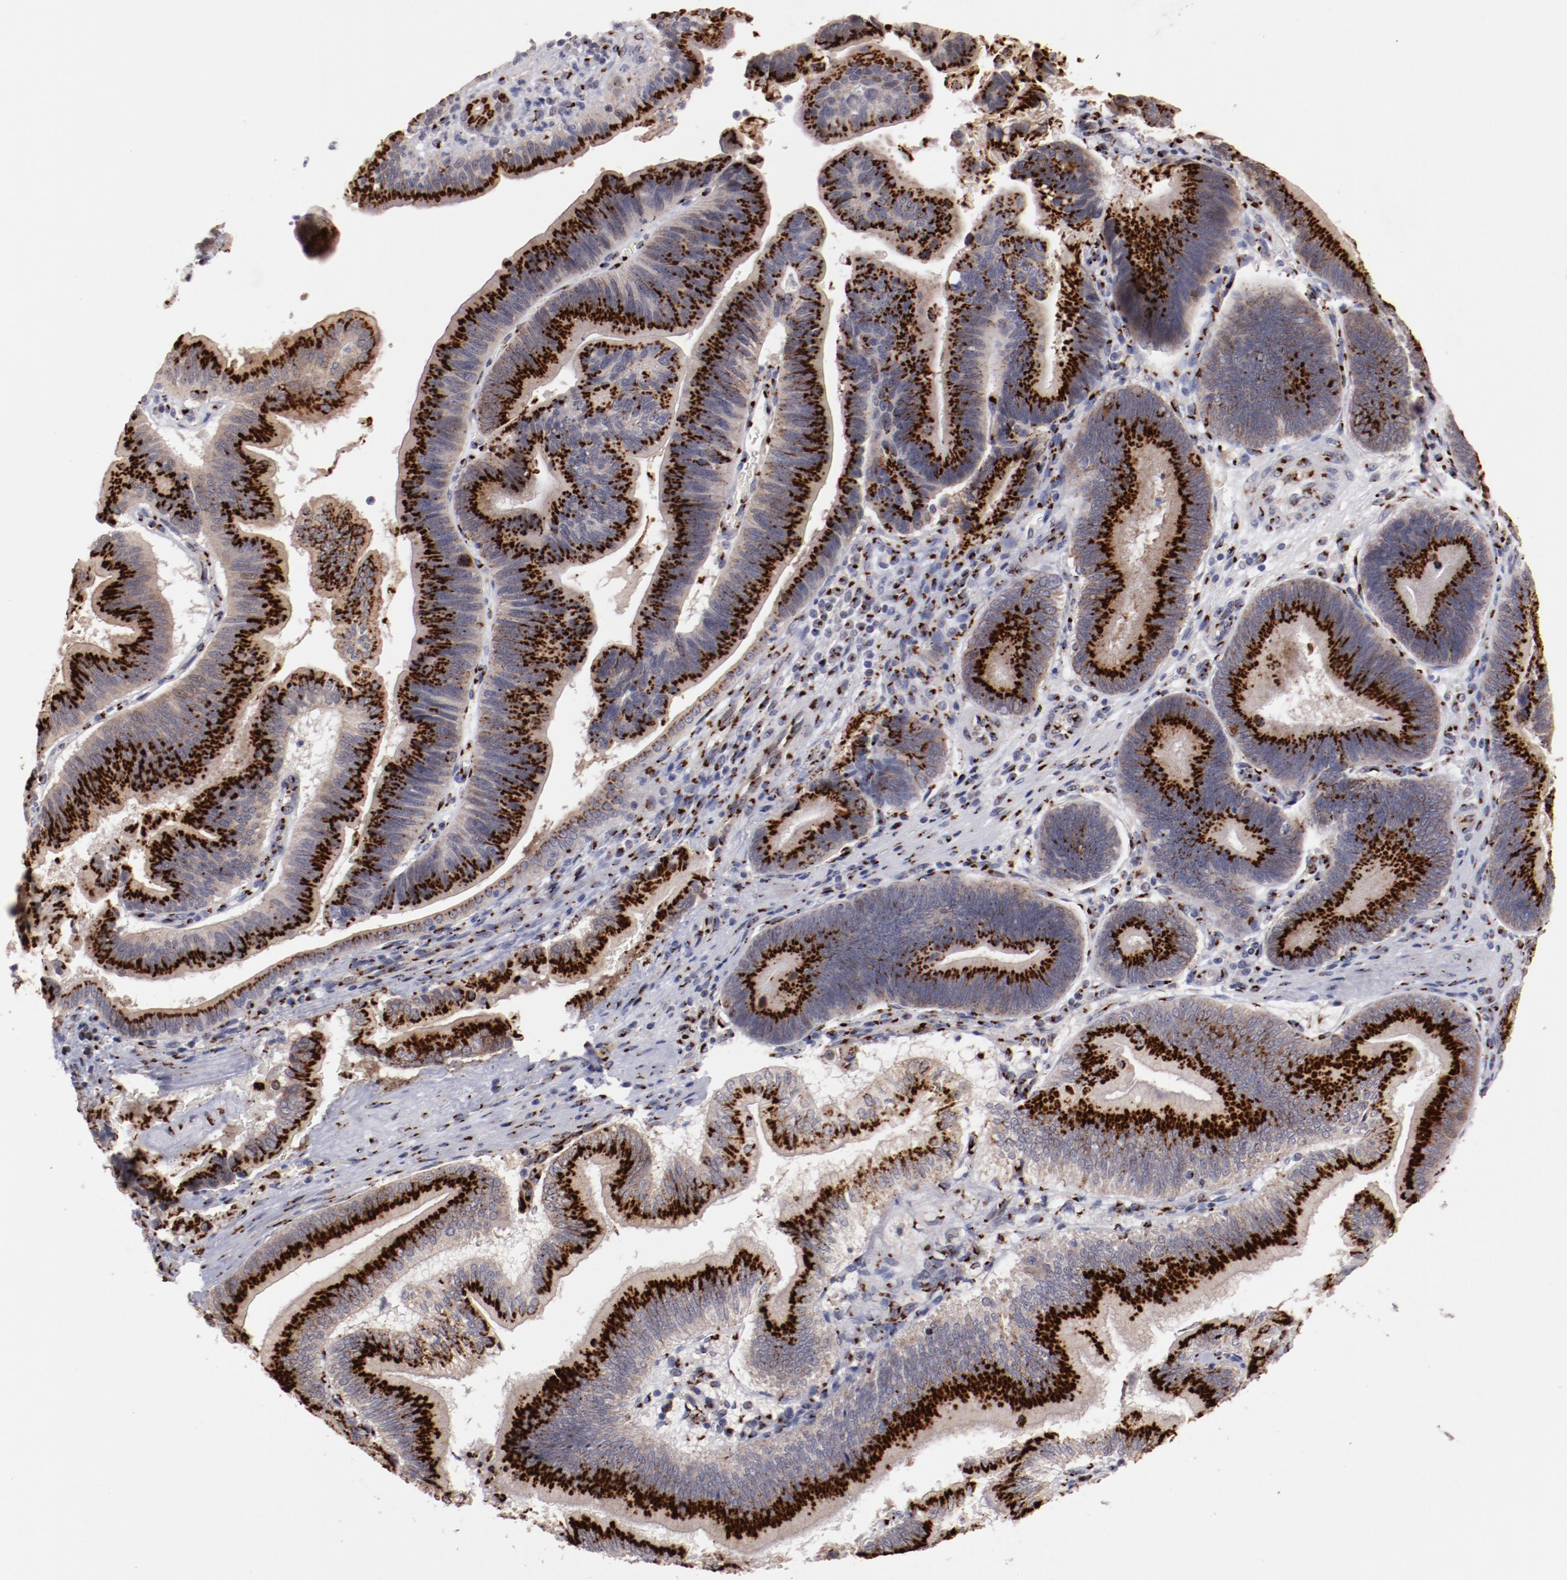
{"staining": {"intensity": "strong", "quantity": ">75%", "location": "cytoplasmic/membranous"}, "tissue": "pancreatic cancer", "cell_type": "Tumor cells", "image_type": "cancer", "snomed": [{"axis": "morphology", "description": "Adenocarcinoma, NOS"}, {"axis": "topography", "description": "Pancreas"}], "caption": "This micrograph exhibits immunohistochemistry (IHC) staining of pancreatic cancer (adenocarcinoma), with high strong cytoplasmic/membranous expression in approximately >75% of tumor cells.", "gene": "GOLIM4", "patient": {"sex": "male", "age": 82}}